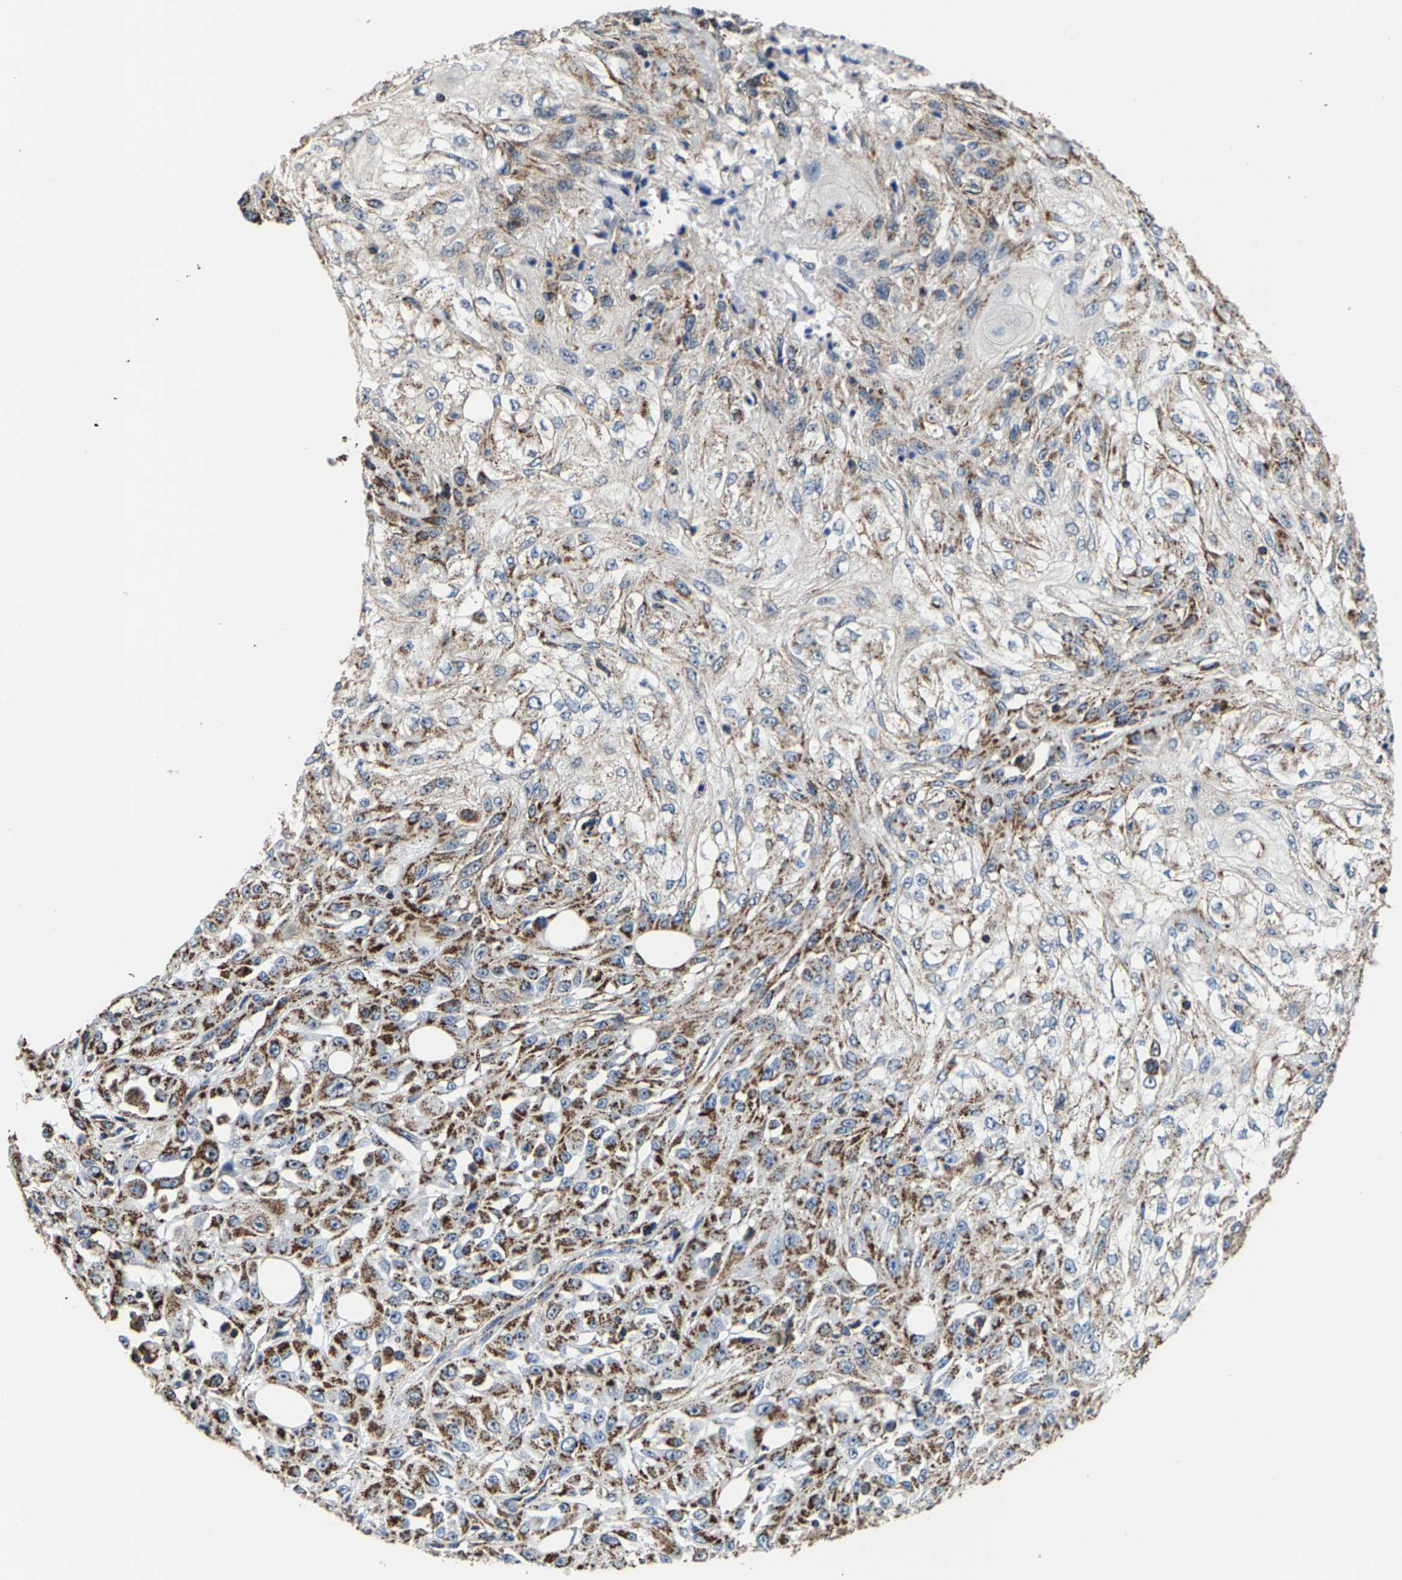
{"staining": {"intensity": "moderate", "quantity": ">75%", "location": "cytoplasmic/membranous"}, "tissue": "skin cancer", "cell_type": "Tumor cells", "image_type": "cancer", "snomed": [{"axis": "morphology", "description": "Squamous cell carcinoma, NOS"}, {"axis": "morphology", "description": "Squamous cell carcinoma, metastatic, NOS"}, {"axis": "topography", "description": "Skin"}, {"axis": "topography", "description": "Lymph node"}], "caption": "Immunohistochemical staining of human skin cancer (squamous cell carcinoma) demonstrates moderate cytoplasmic/membranous protein staining in about >75% of tumor cells. The protein is stained brown, and the nuclei are stained in blue (DAB IHC with brightfield microscopy, high magnification).", "gene": "SHMT2", "patient": {"sex": "male", "age": 75}}